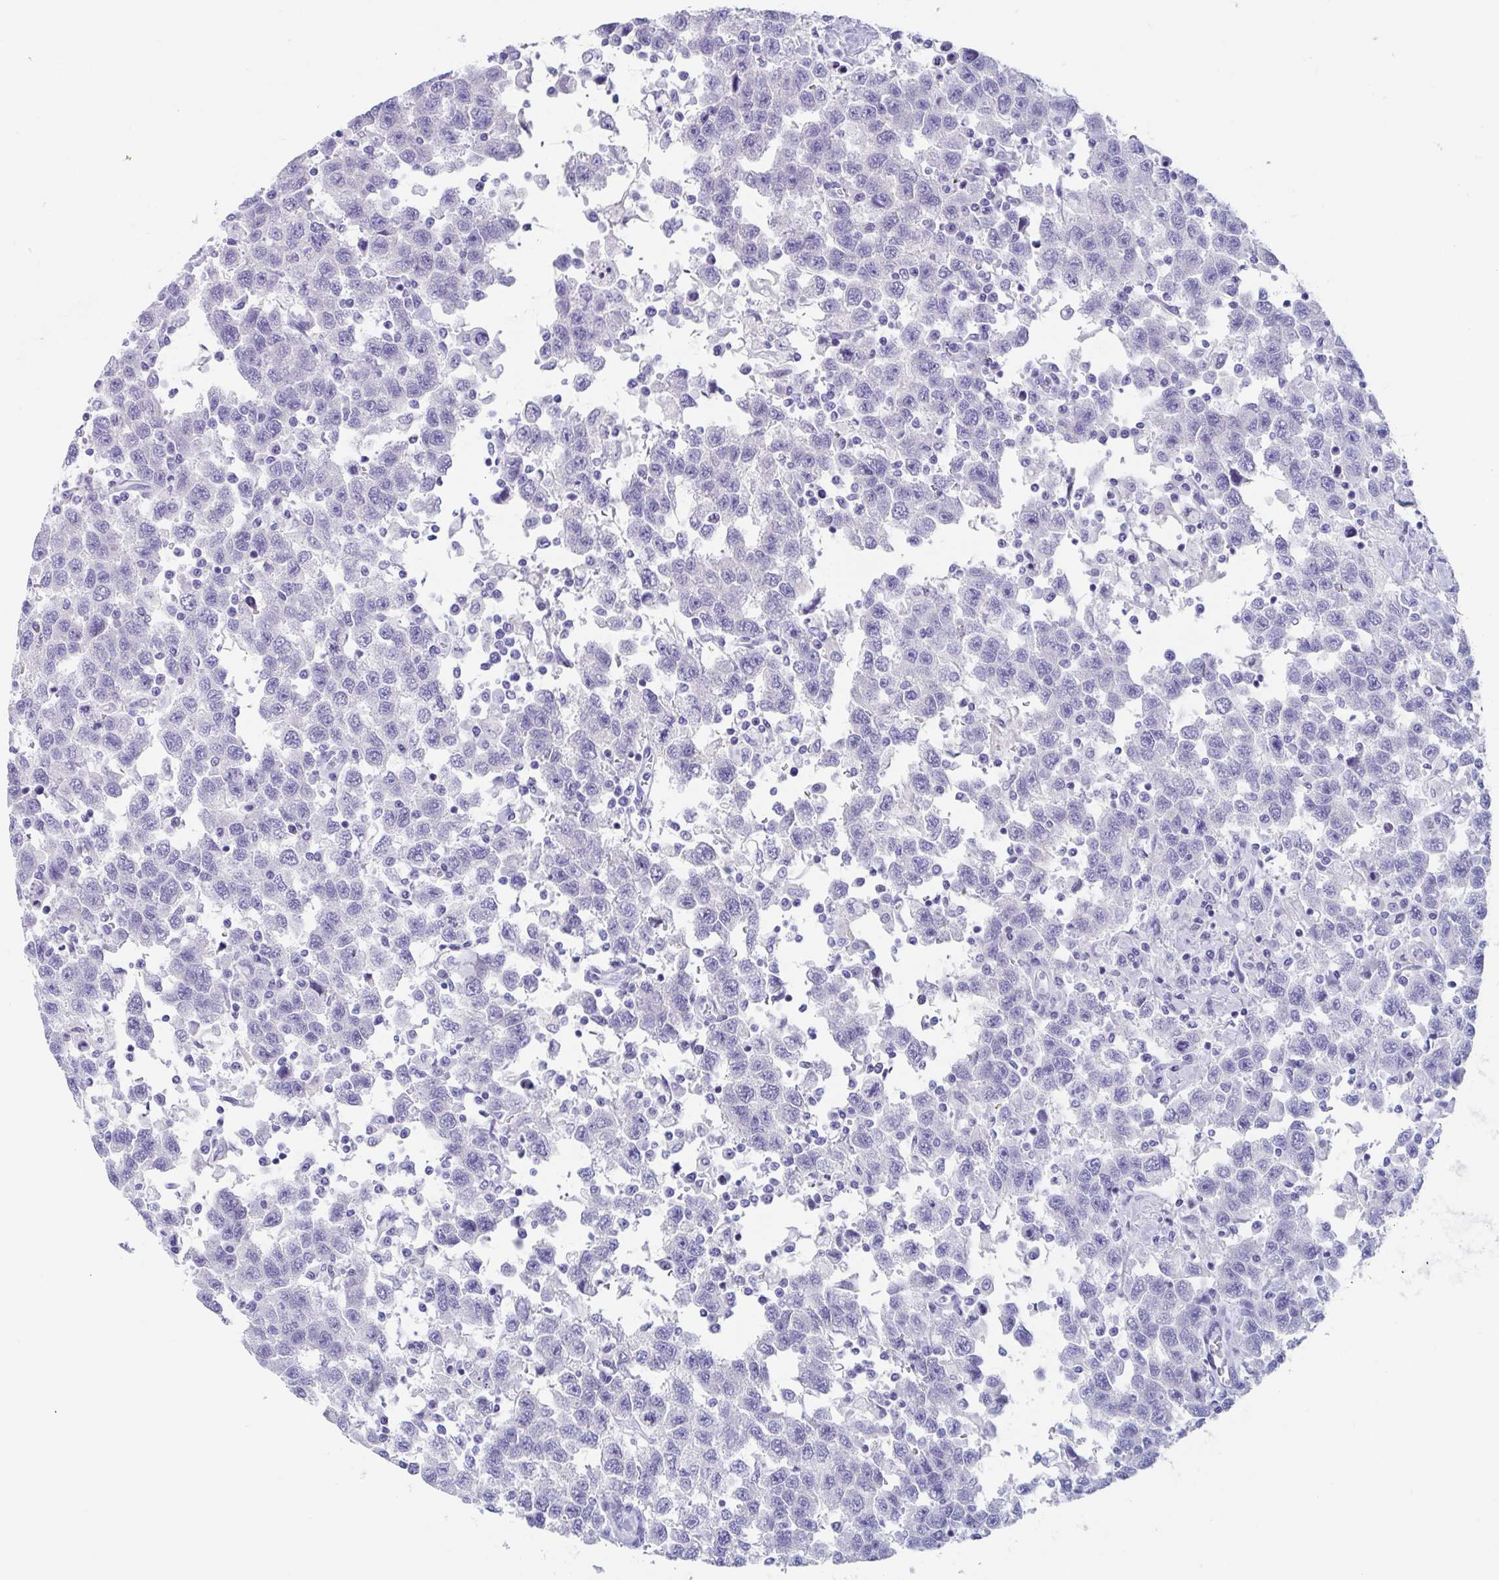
{"staining": {"intensity": "negative", "quantity": "none", "location": "none"}, "tissue": "testis cancer", "cell_type": "Tumor cells", "image_type": "cancer", "snomed": [{"axis": "morphology", "description": "Seminoma, NOS"}, {"axis": "topography", "description": "Testis"}], "caption": "Micrograph shows no protein staining in tumor cells of seminoma (testis) tissue.", "gene": "ZPBP", "patient": {"sex": "male", "age": 41}}